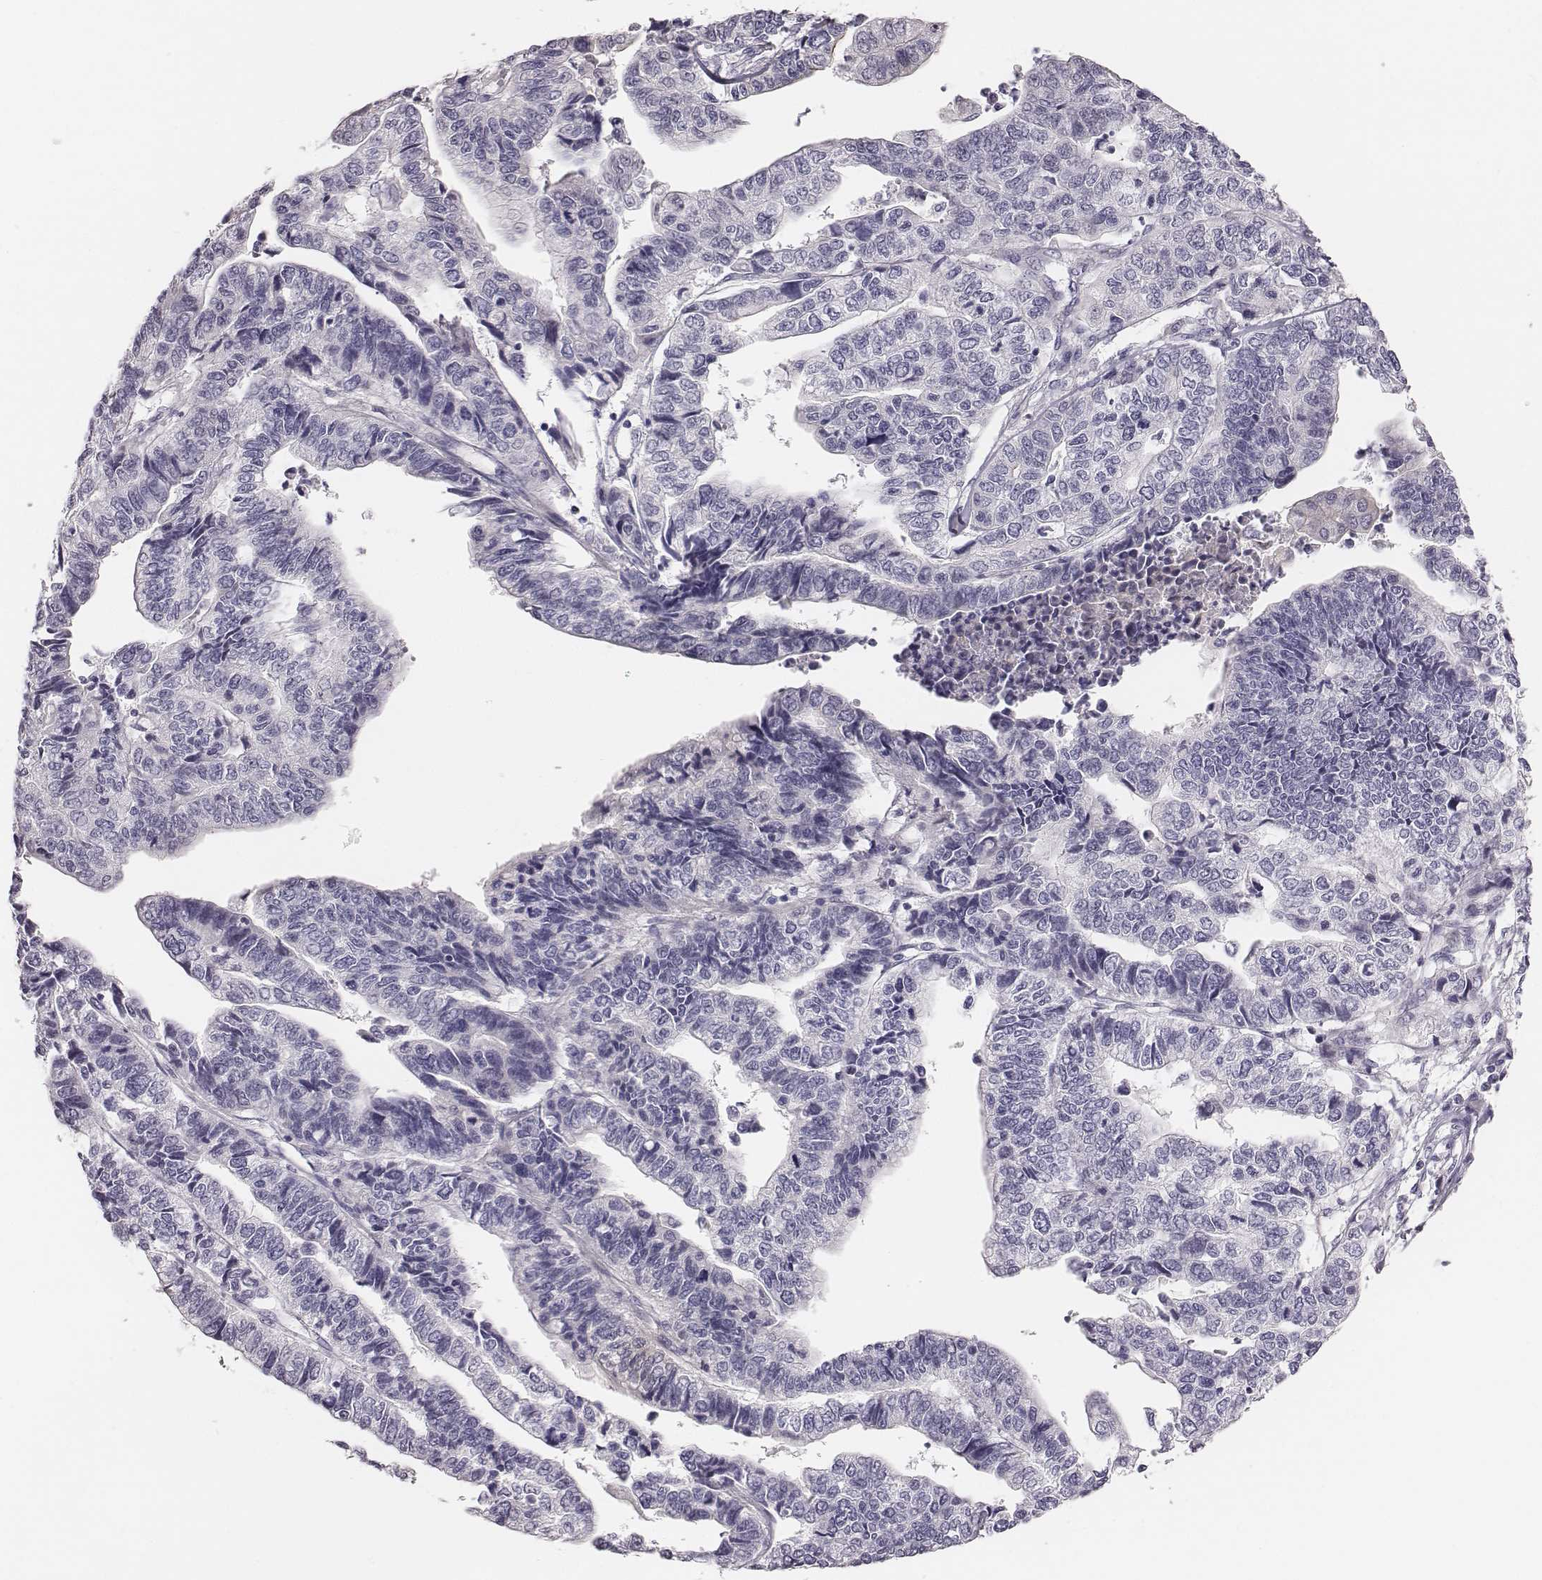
{"staining": {"intensity": "negative", "quantity": "none", "location": "none"}, "tissue": "stomach cancer", "cell_type": "Tumor cells", "image_type": "cancer", "snomed": [{"axis": "morphology", "description": "Adenocarcinoma, NOS"}, {"axis": "topography", "description": "Stomach, upper"}], "caption": "Tumor cells show no significant expression in adenocarcinoma (stomach).", "gene": "CACNG4", "patient": {"sex": "female", "age": 67}}